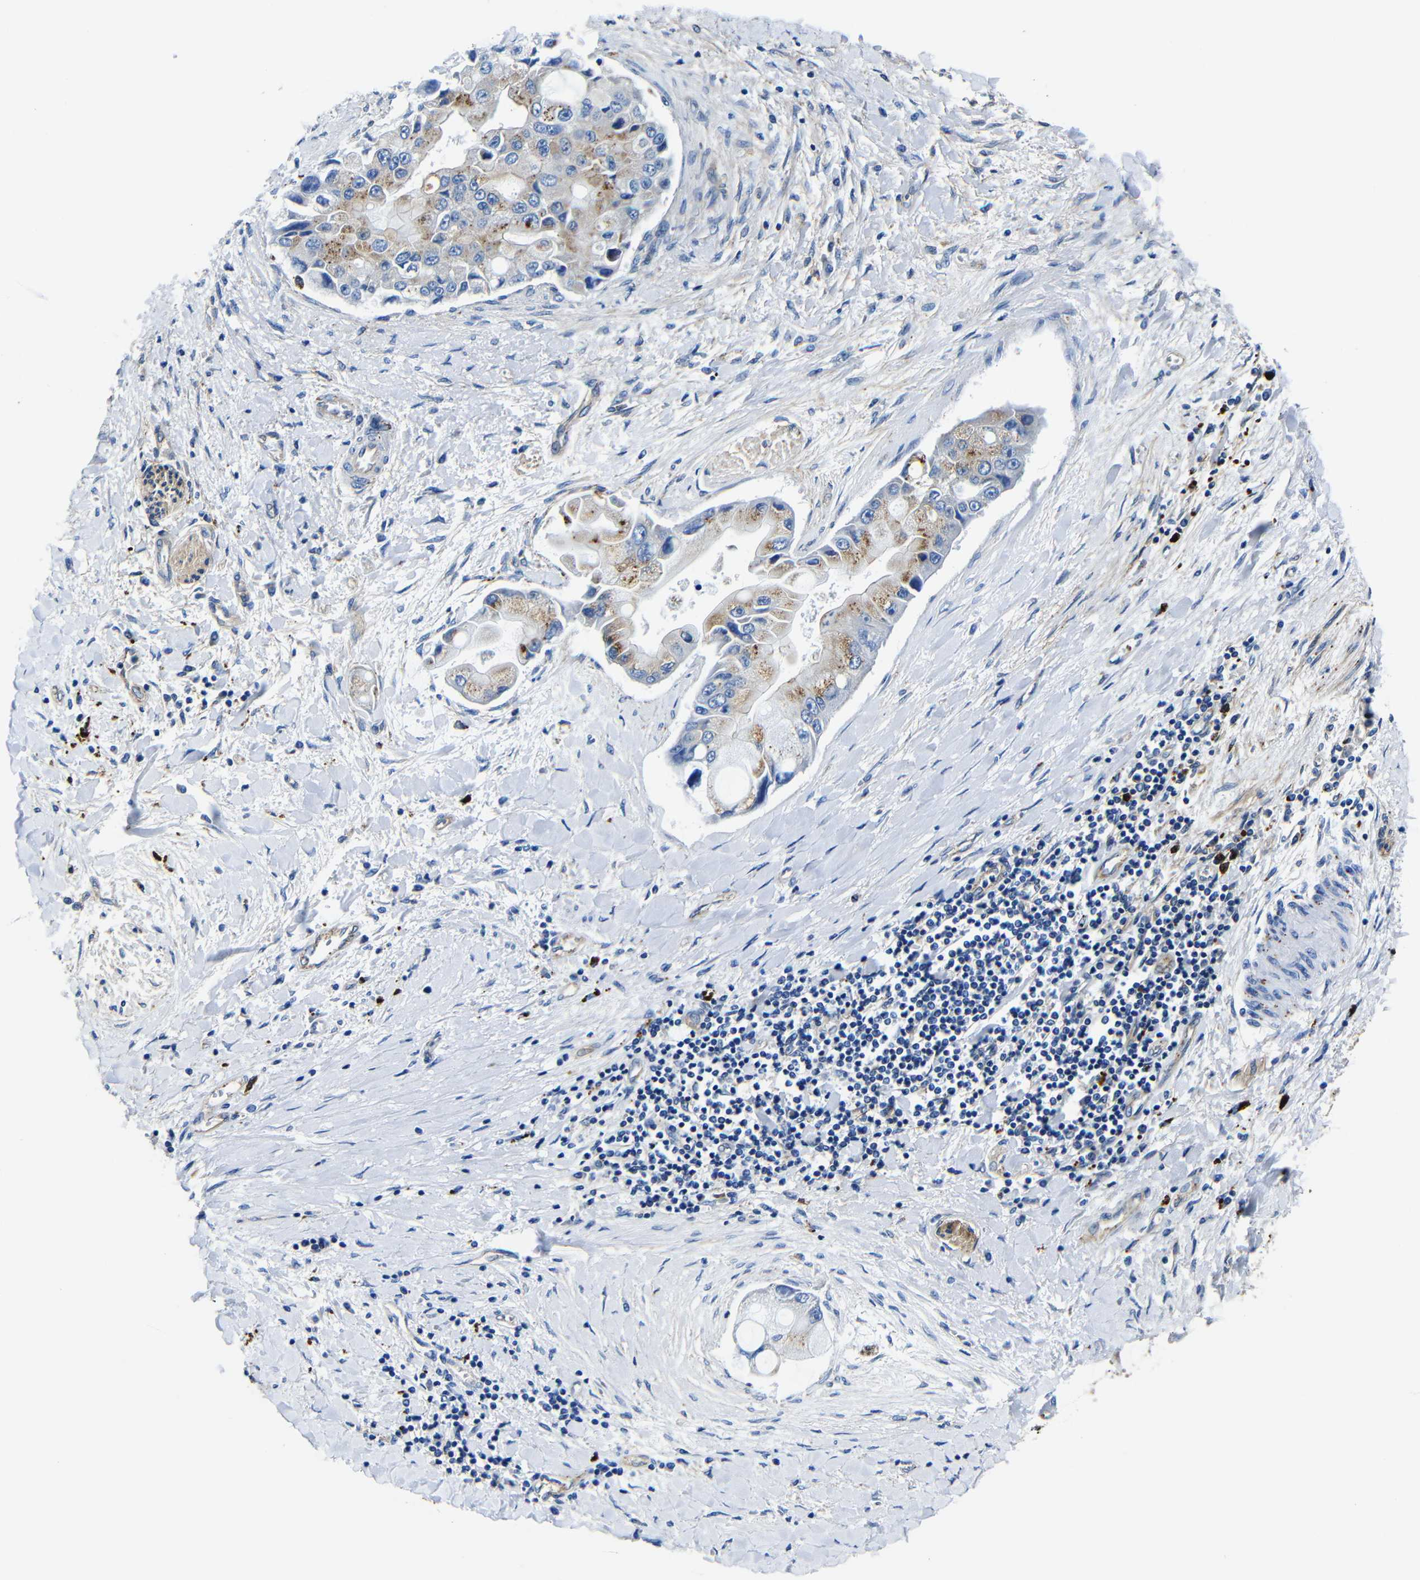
{"staining": {"intensity": "weak", "quantity": "25%-75%", "location": "cytoplasmic/membranous"}, "tissue": "liver cancer", "cell_type": "Tumor cells", "image_type": "cancer", "snomed": [{"axis": "morphology", "description": "Cholangiocarcinoma"}, {"axis": "topography", "description": "Liver"}], "caption": "Liver cancer (cholangiocarcinoma) was stained to show a protein in brown. There is low levels of weak cytoplasmic/membranous positivity in about 25%-75% of tumor cells. (IHC, brightfield microscopy, high magnification).", "gene": "GIMAP2", "patient": {"sex": "male", "age": 50}}